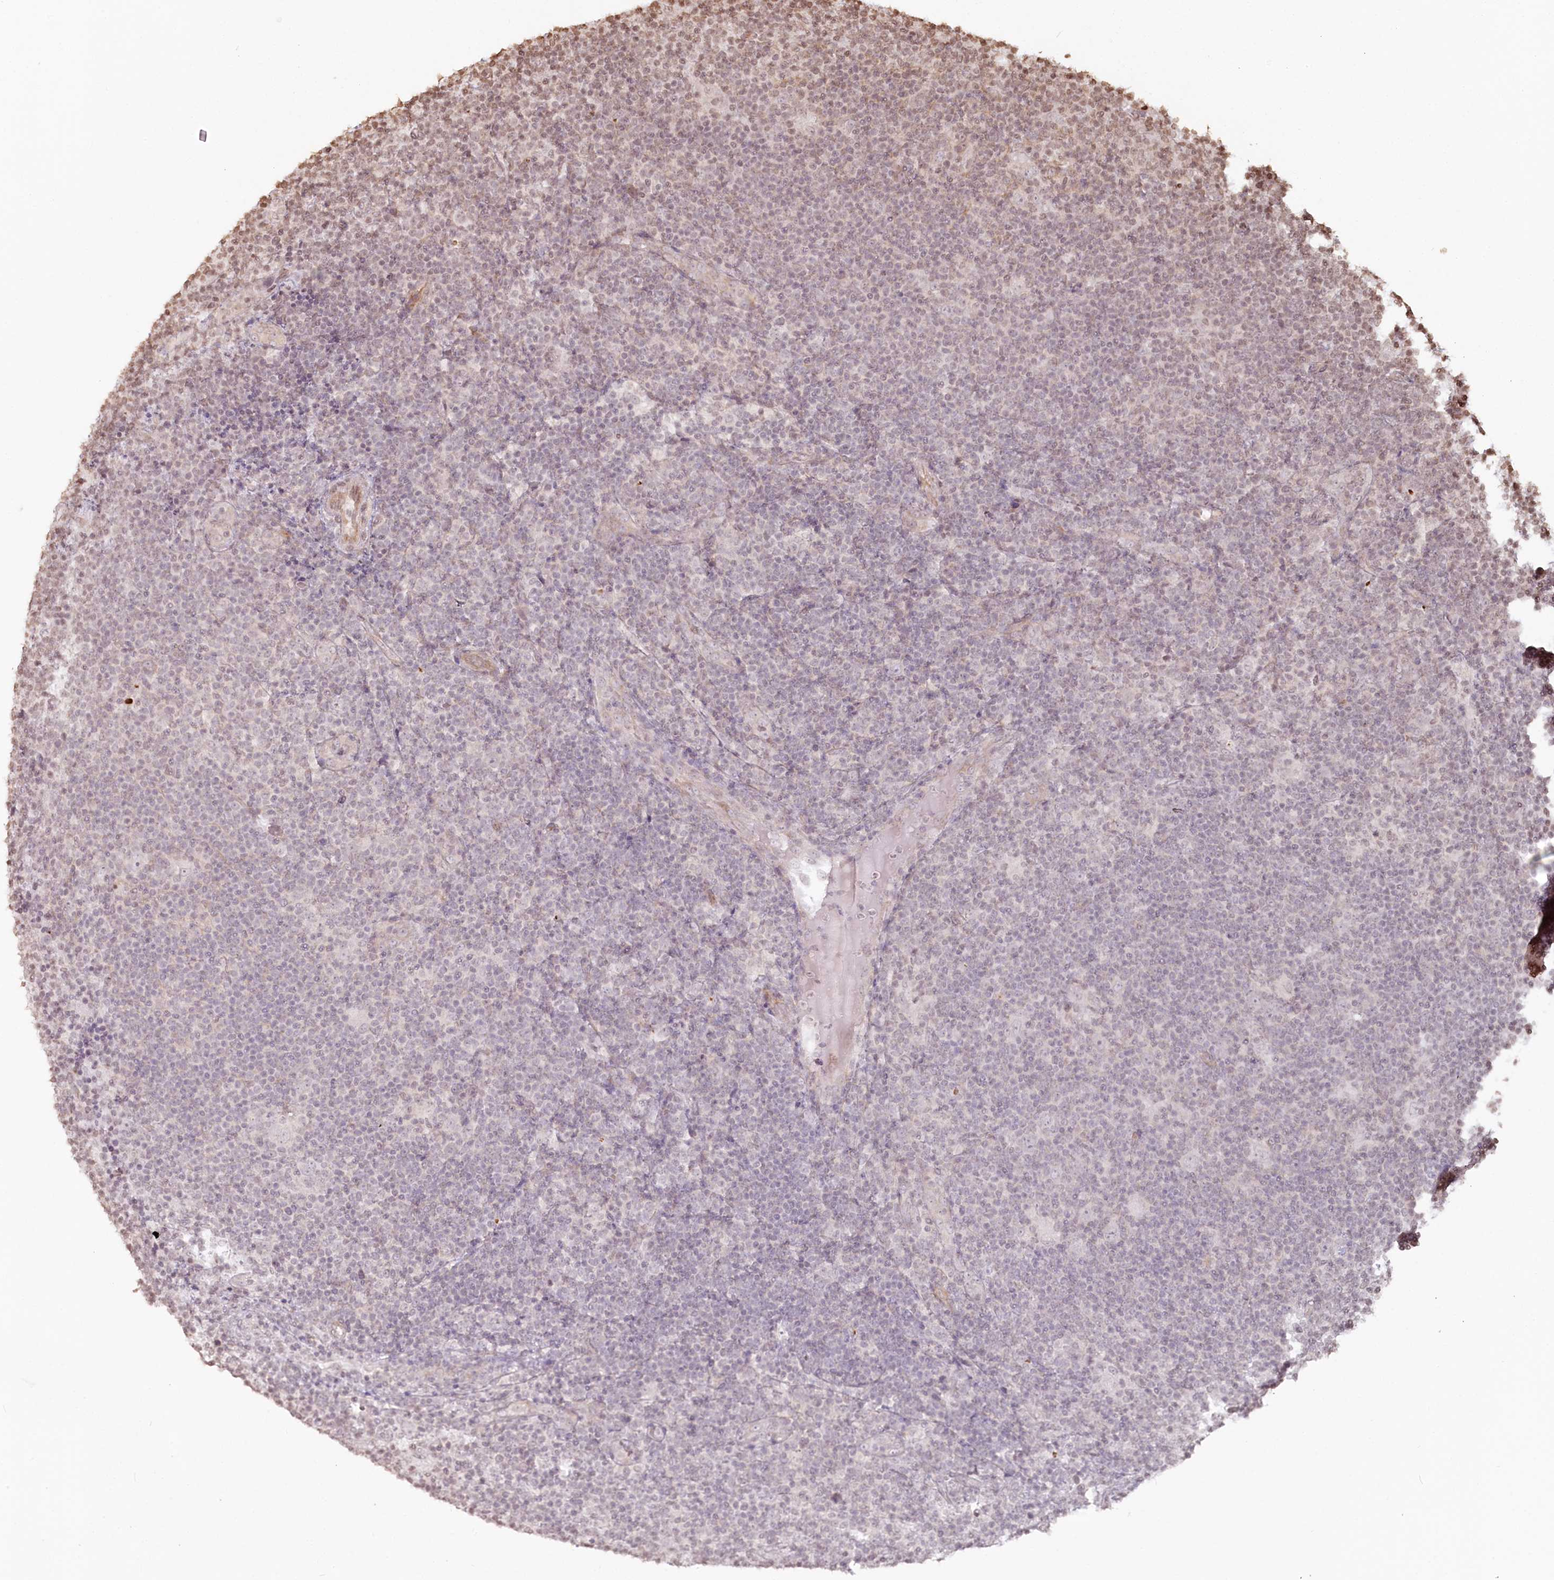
{"staining": {"intensity": "negative", "quantity": "none", "location": "none"}, "tissue": "lymphoma", "cell_type": "Tumor cells", "image_type": "cancer", "snomed": [{"axis": "morphology", "description": "Hodgkin's disease, NOS"}, {"axis": "topography", "description": "Lymph node"}], "caption": "The photomicrograph shows no staining of tumor cells in Hodgkin's disease. Brightfield microscopy of immunohistochemistry (IHC) stained with DAB (3,3'-diaminobenzidine) (brown) and hematoxylin (blue), captured at high magnification.", "gene": "FAM13A", "patient": {"sex": "female", "age": 57}}